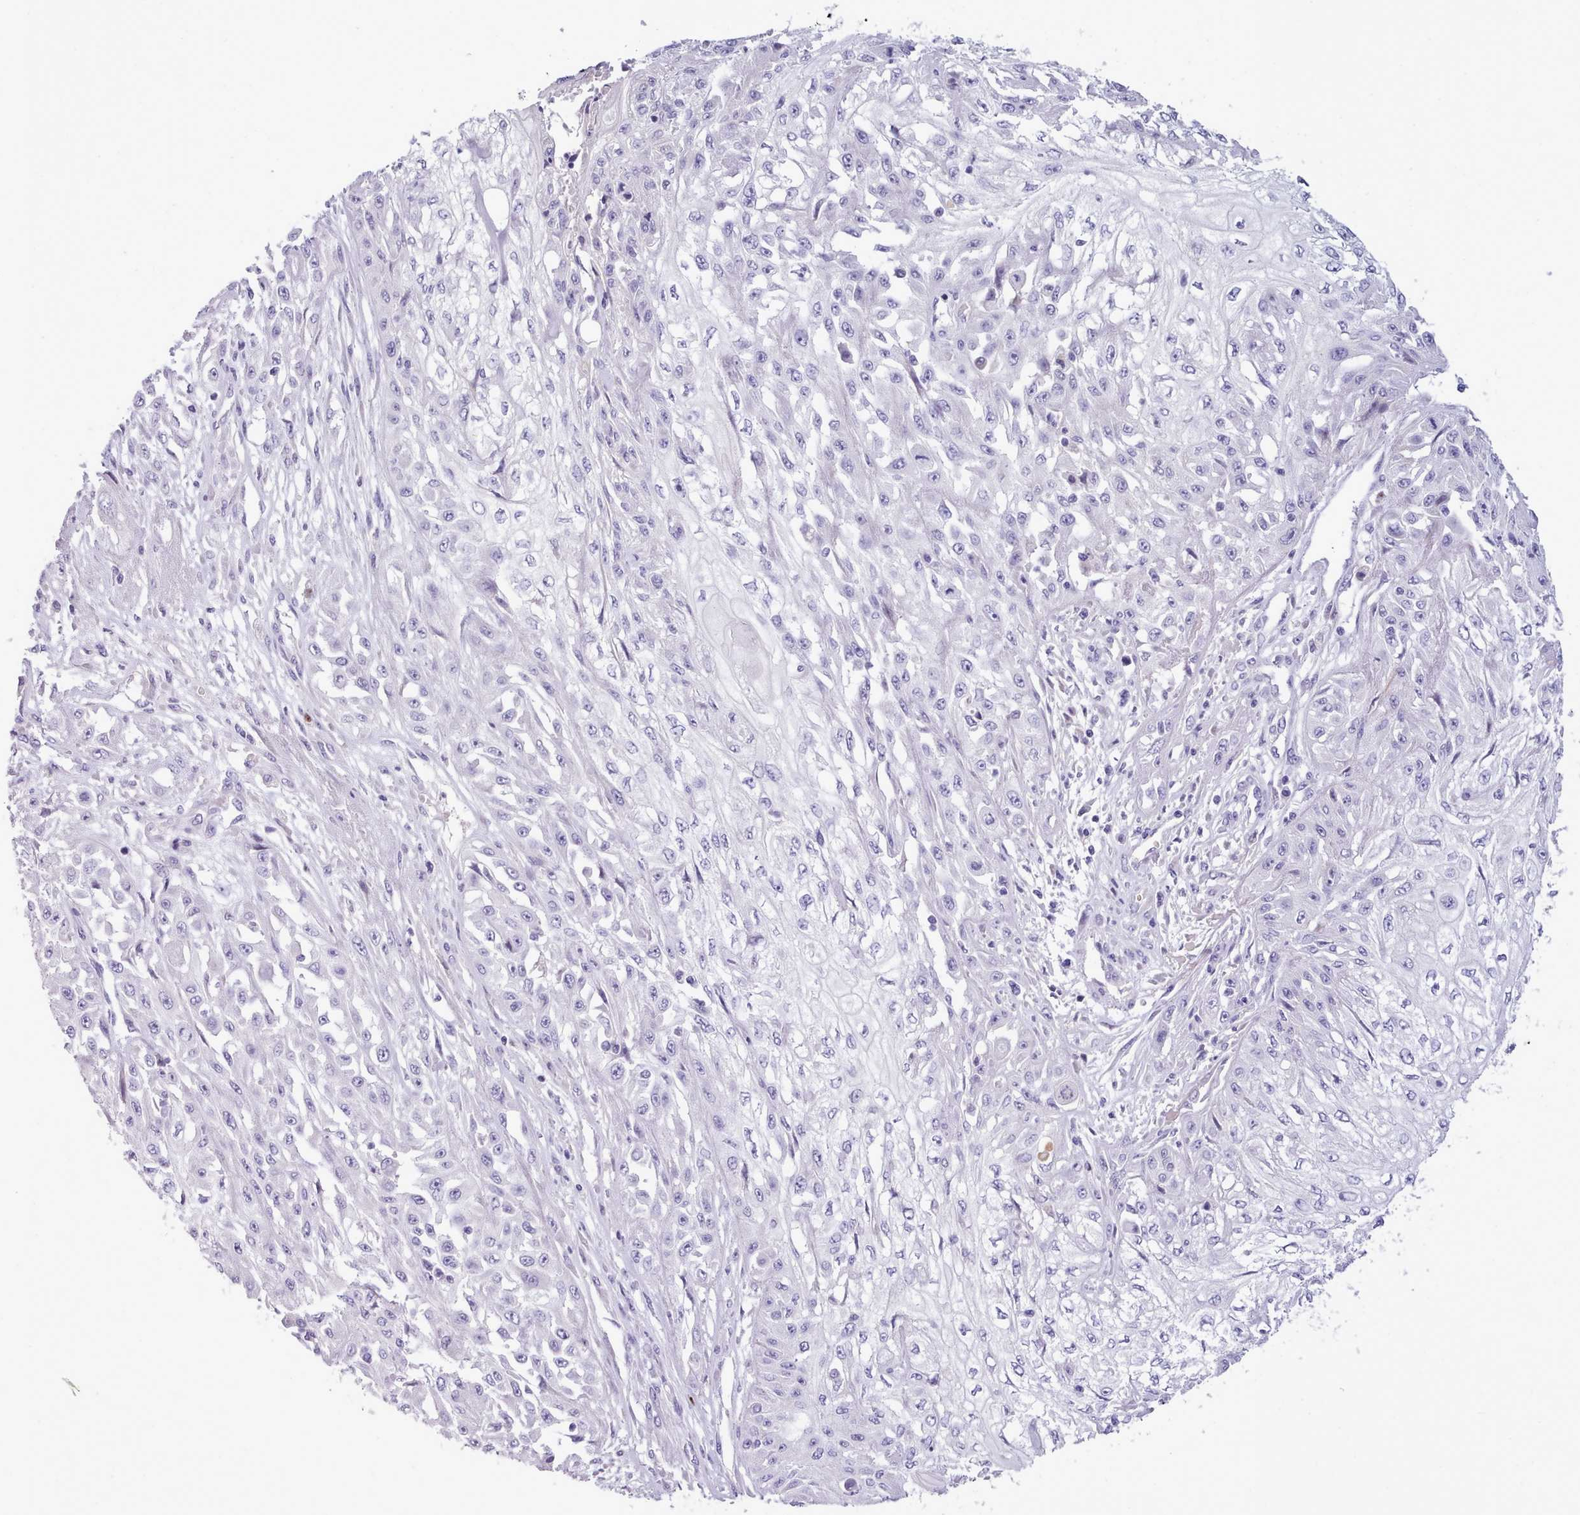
{"staining": {"intensity": "negative", "quantity": "none", "location": "none"}, "tissue": "skin cancer", "cell_type": "Tumor cells", "image_type": "cancer", "snomed": [{"axis": "morphology", "description": "Squamous cell carcinoma, NOS"}, {"axis": "morphology", "description": "Squamous cell carcinoma, metastatic, NOS"}, {"axis": "topography", "description": "Skin"}, {"axis": "topography", "description": "Lymph node"}], "caption": "Tumor cells are negative for brown protein staining in skin cancer. (DAB immunohistochemistry with hematoxylin counter stain).", "gene": "CYP2A13", "patient": {"sex": "male", "age": 75}}